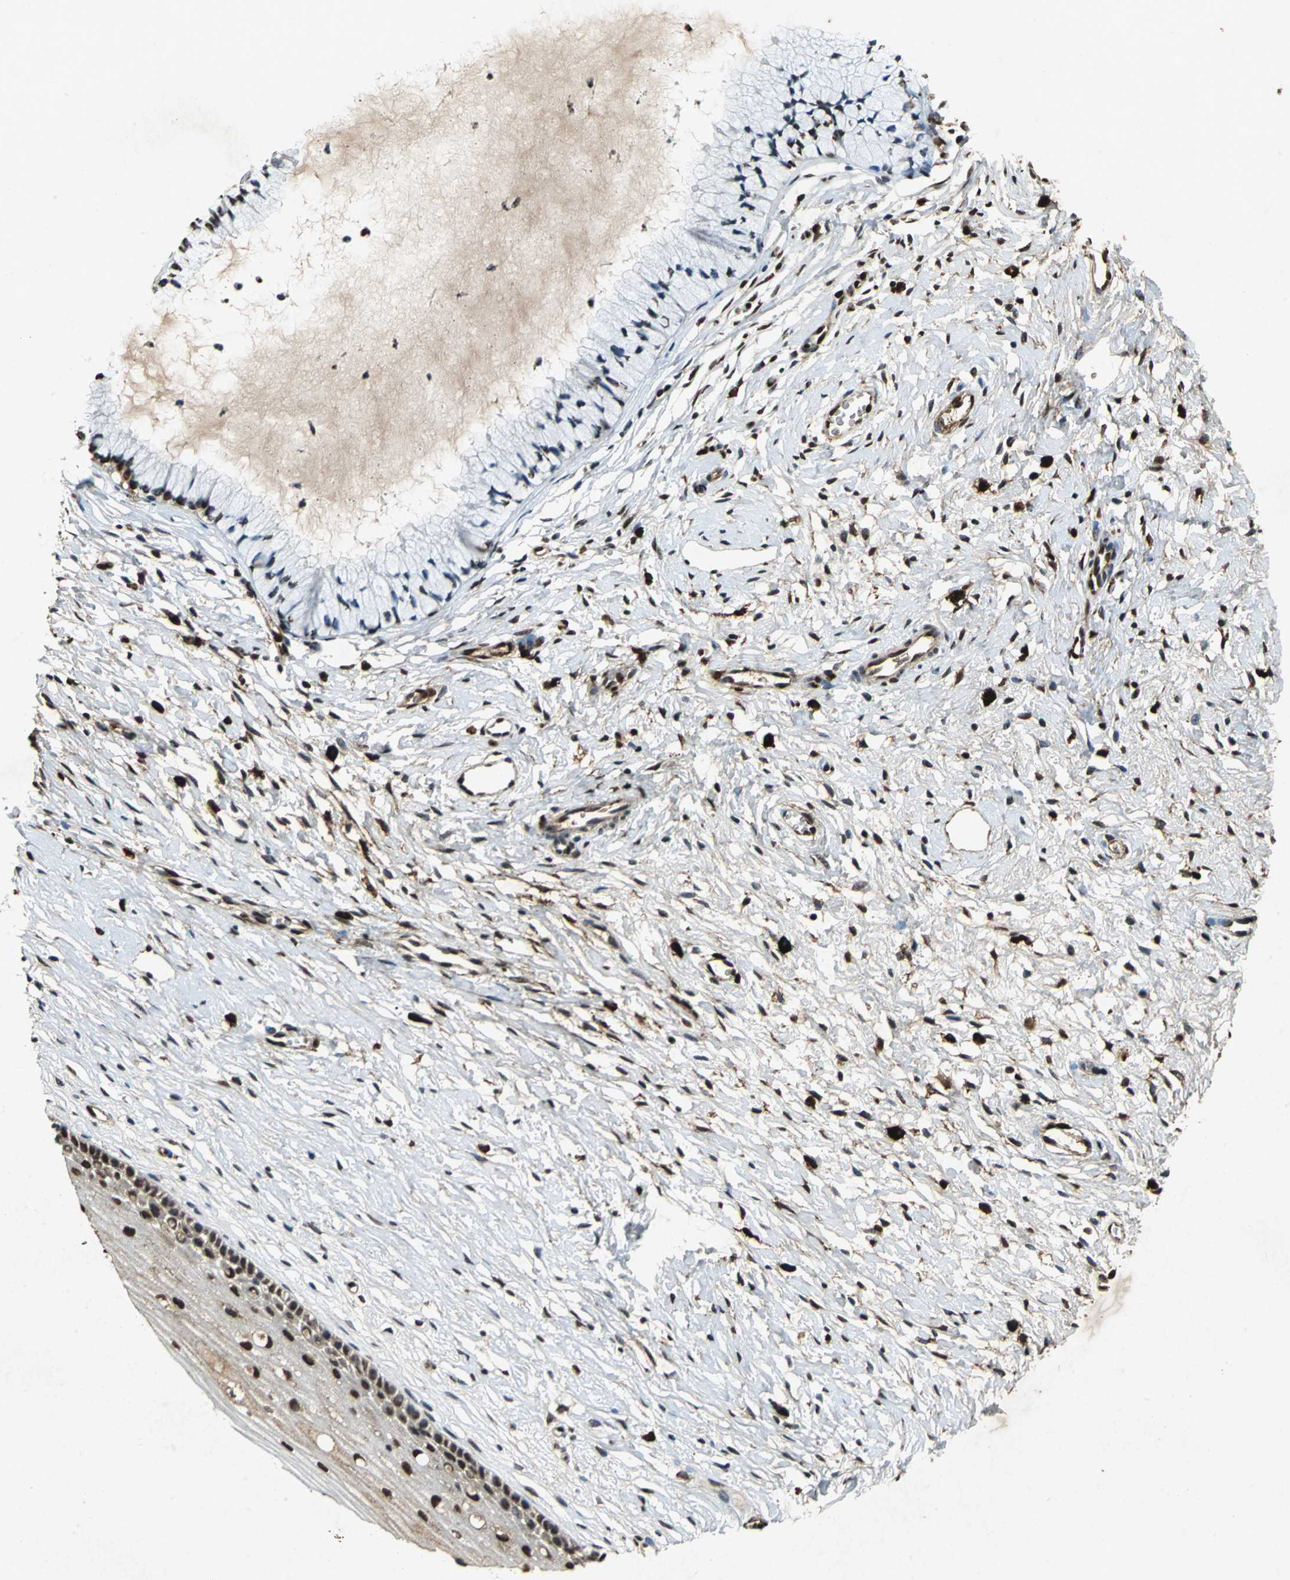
{"staining": {"intensity": "strong", "quantity": ">75%", "location": "nuclear"}, "tissue": "cervix", "cell_type": "Glandular cells", "image_type": "normal", "snomed": [{"axis": "morphology", "description": "Normal tissue, NOS"}, {"axis": "topography", "description": "Cervix"}], "caption": "The photomicrograph demonstrates immunohistochemical staining of unremarkable cervix. There is strong nuclear expression is identified in about >75% of glandular cells.", "gene": "ANP32A", "patient": {"sex": "female", "age": 46}}